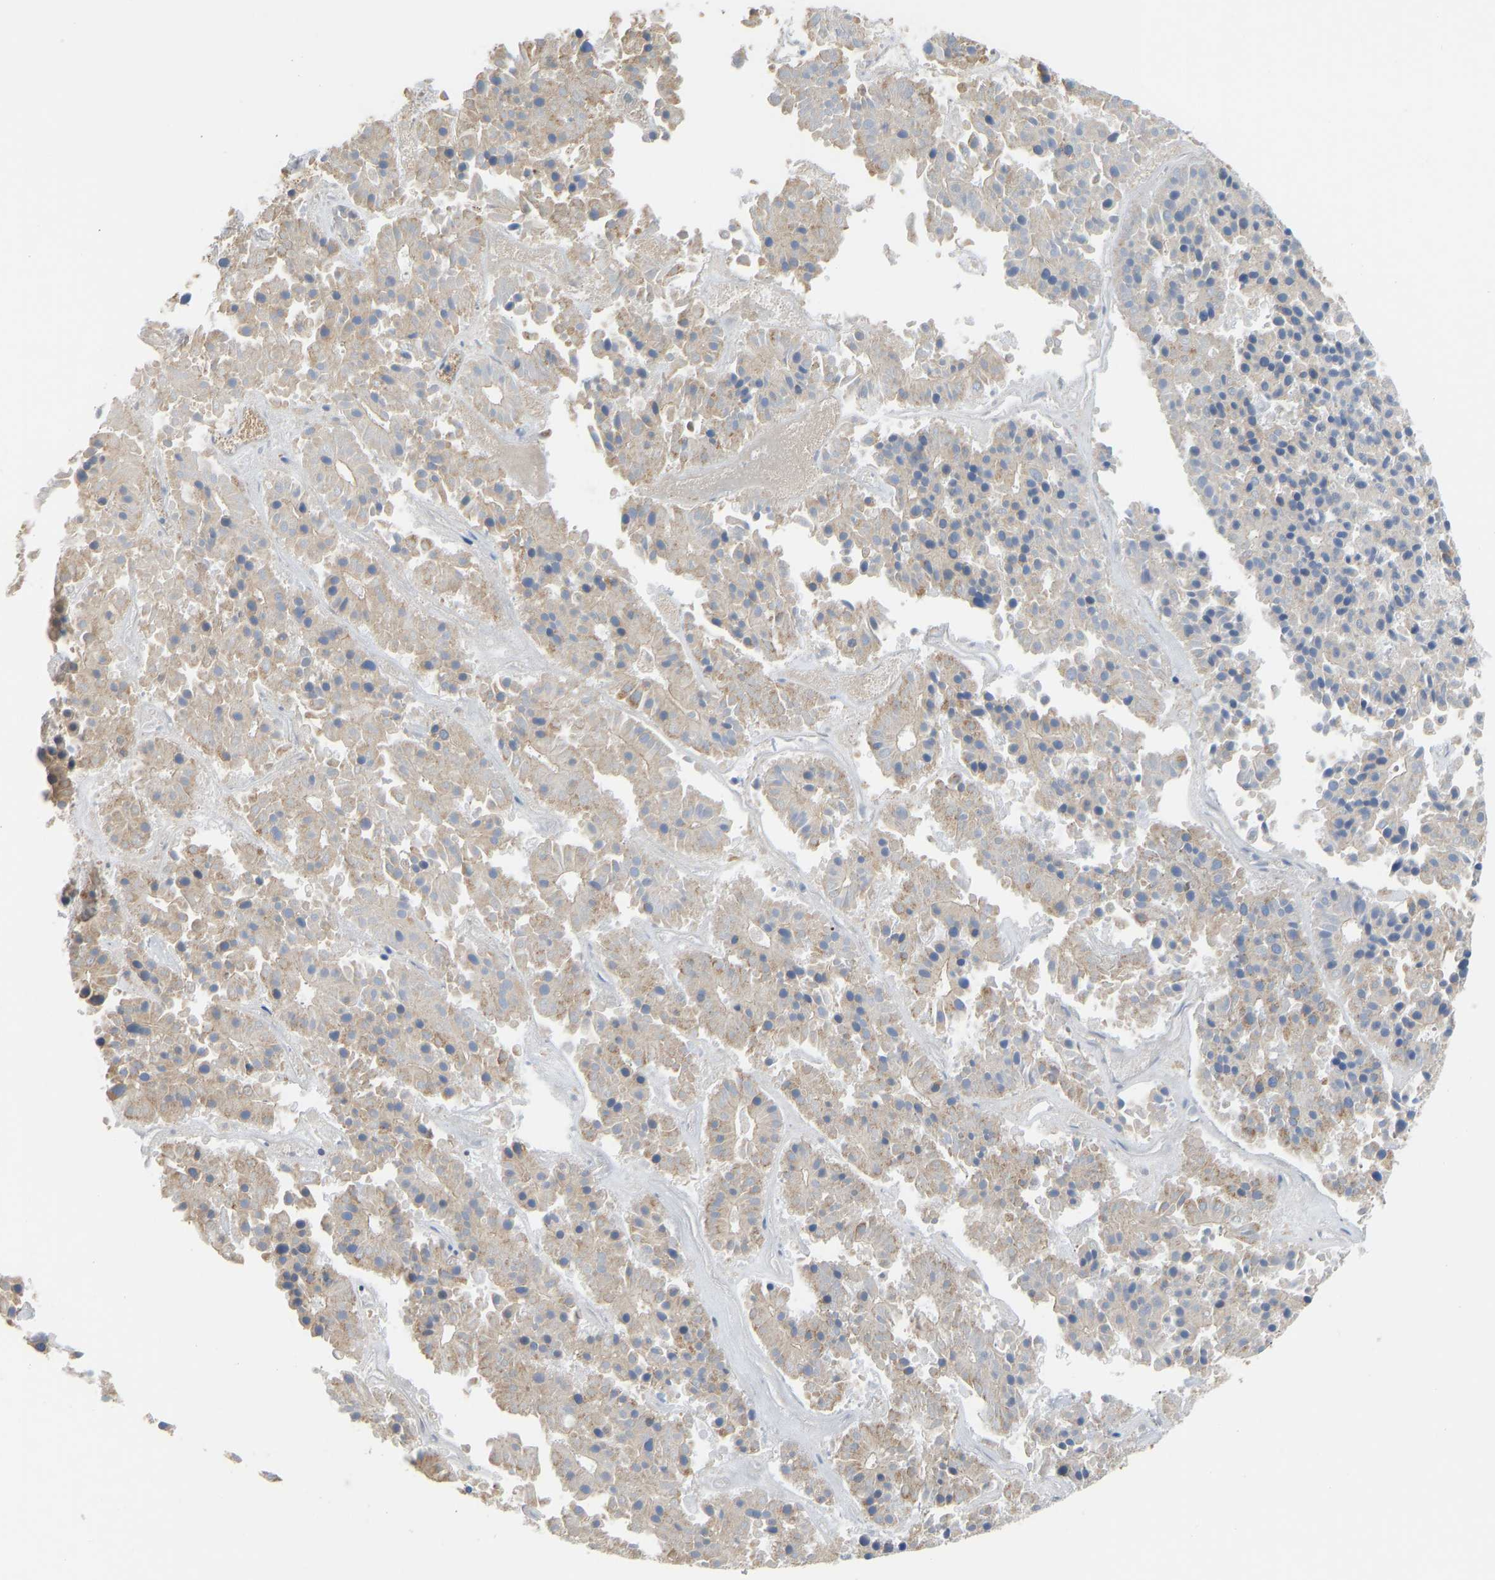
{"staining": {"intensity": "weak", "quantity": ">75%", "location": "cytoplasmic/membranous"}, "tissue": "pancreatic cancer", "cell_type": "Tumor cells", "image_type": "cancer", "snomed": [{"axis": "morphology", "description": "Adenocarcinoma, NOS"}, {"axis": "topography", "description": "Pancreas"}], "caption": "About >75% of tumor cells in human pancreatic adenocarcinoma demonstrate weak cytoplasmic/membranous protein staining as visualized by brown immunohistochemical staining.", "gene": "FLNB", "patient": {"sex": "male", "age": 50}}